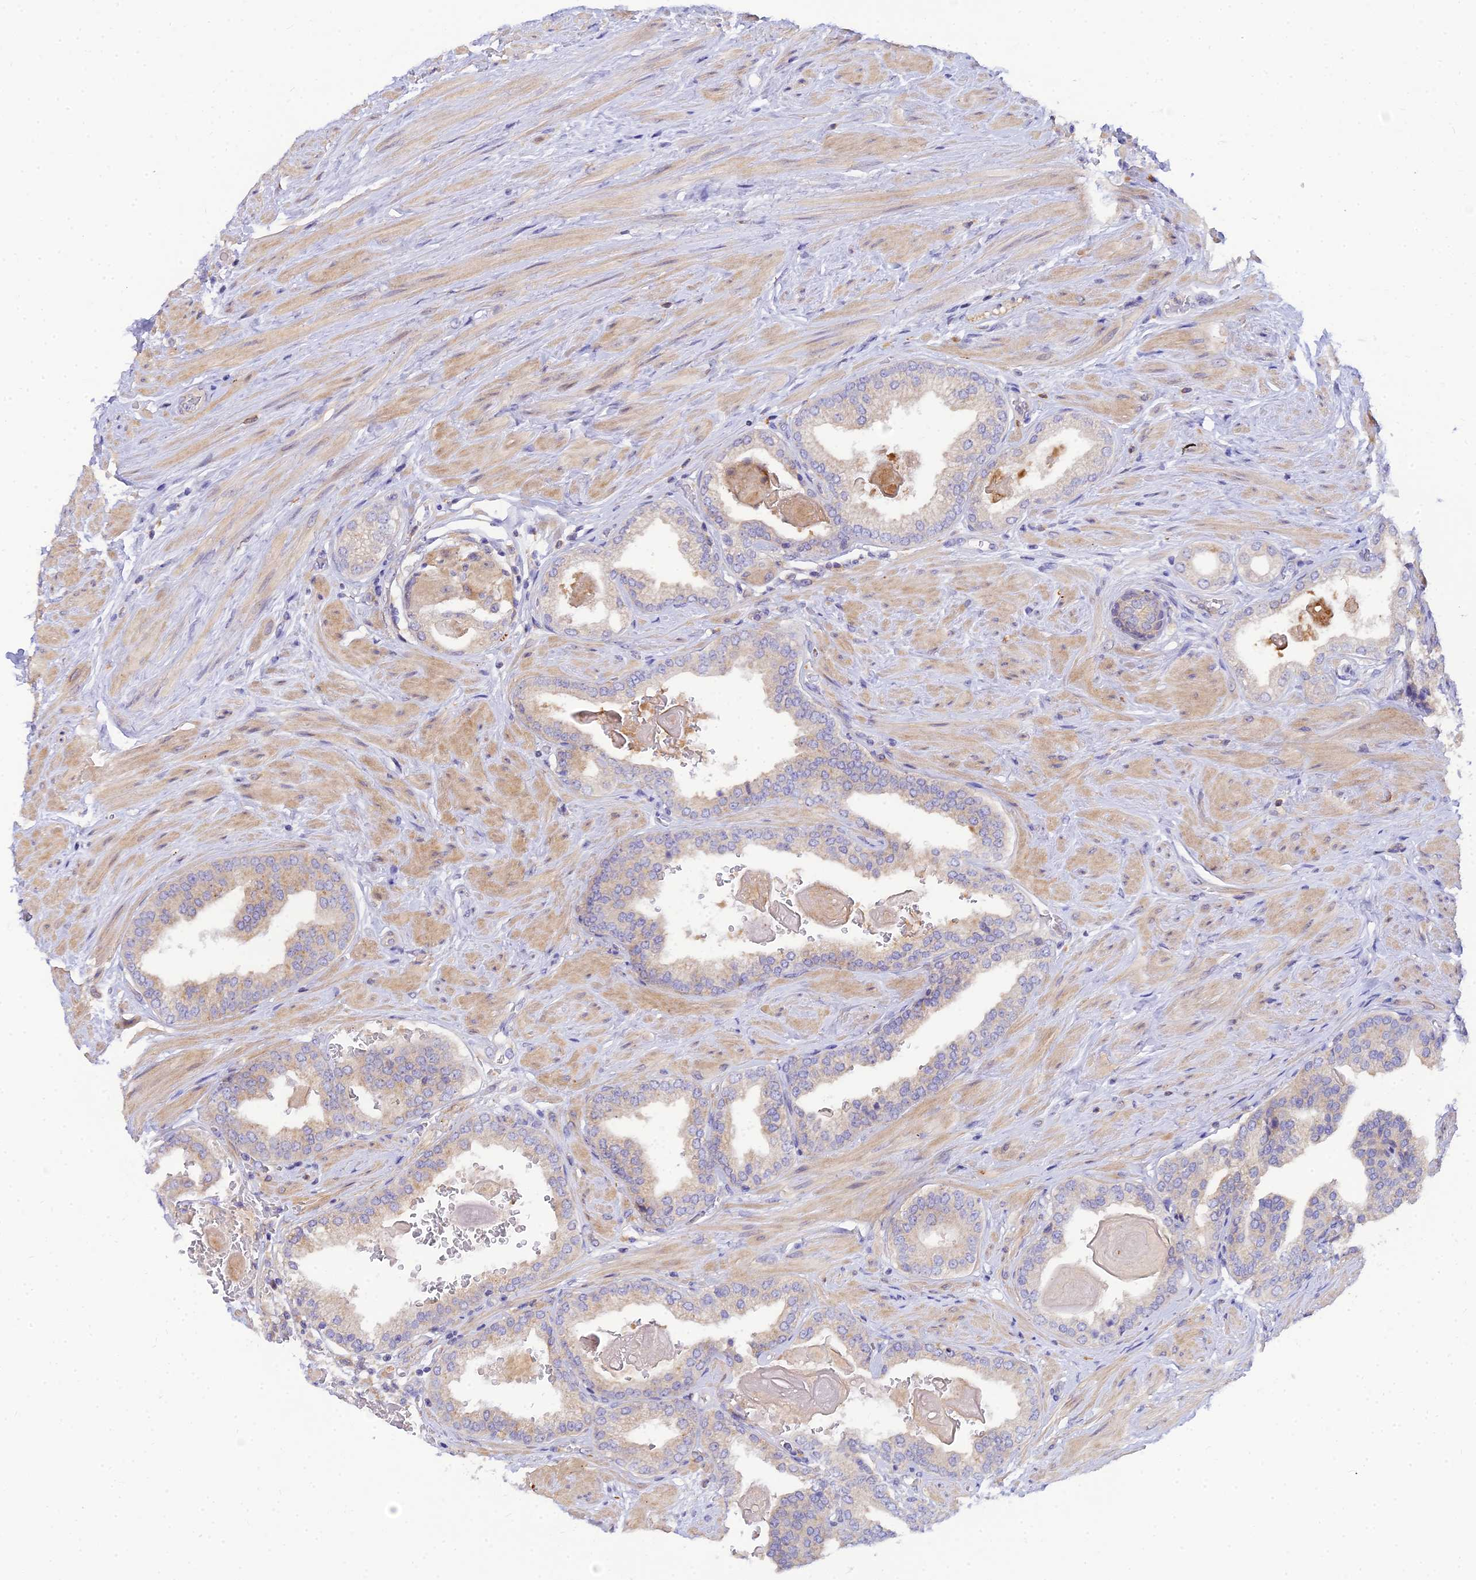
{"staining": {"intensity": "moderate", "quantity": "<25%", "location": "cytoplasmic/membranous"}, "tissue": "prostate", "cell_type": "Glandular cells", "image_type": "normal", "snomed": [{"axis": "morphology", "description": "Normal tissue, NOS"}, {"axis": "topography", "description": "Prostate"}], "caption": "Immunohistochemical staining of normal human prostate shows moderate cytoplasmic/membranous protein staining in about <25% of glandular cells.", "gene": "ARL8A", "patient": {"sex": "male", "age": 48}}